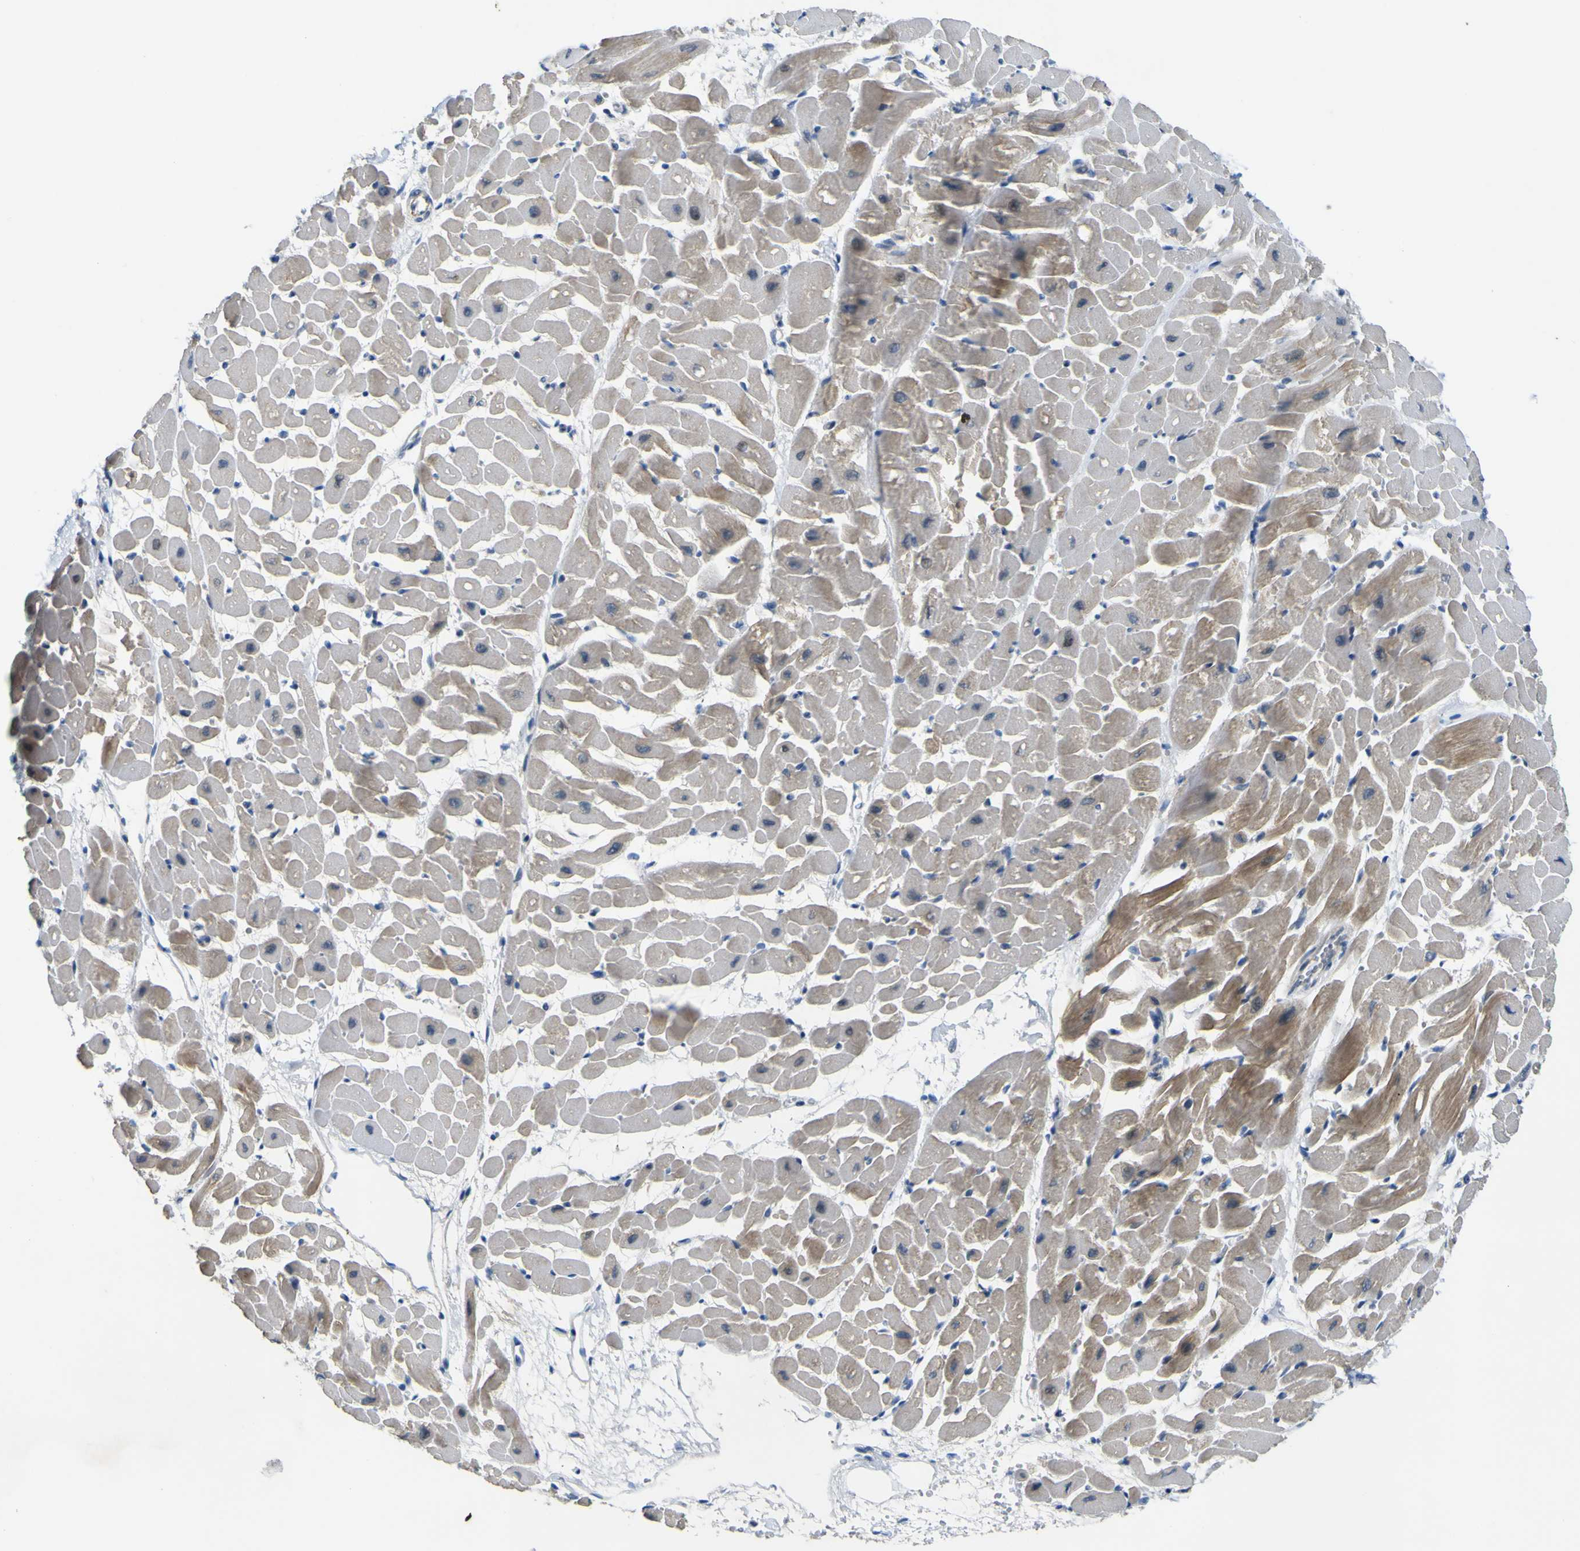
{"staining": {"intensity": "weak", "quantity": ">75%", "location": "cytoplasmic/membranous"}, "tissue": "heart muscle", "cell_type": "Cardiomyocytes", "image_type": "normal", "snomed": [{"axis": "morphology", "description": "Normal tissue, NOS"}, {"axis": "topography", "description": "Heart"}], "caption": "Human heart muscle stained for a protein (brown) exhibits weak cytoplasmic/membranous positive staining in approximately >75% of cardiomyocytes.", "gene": "LDLR", "patient": {"sex": "male", "age": 45}}